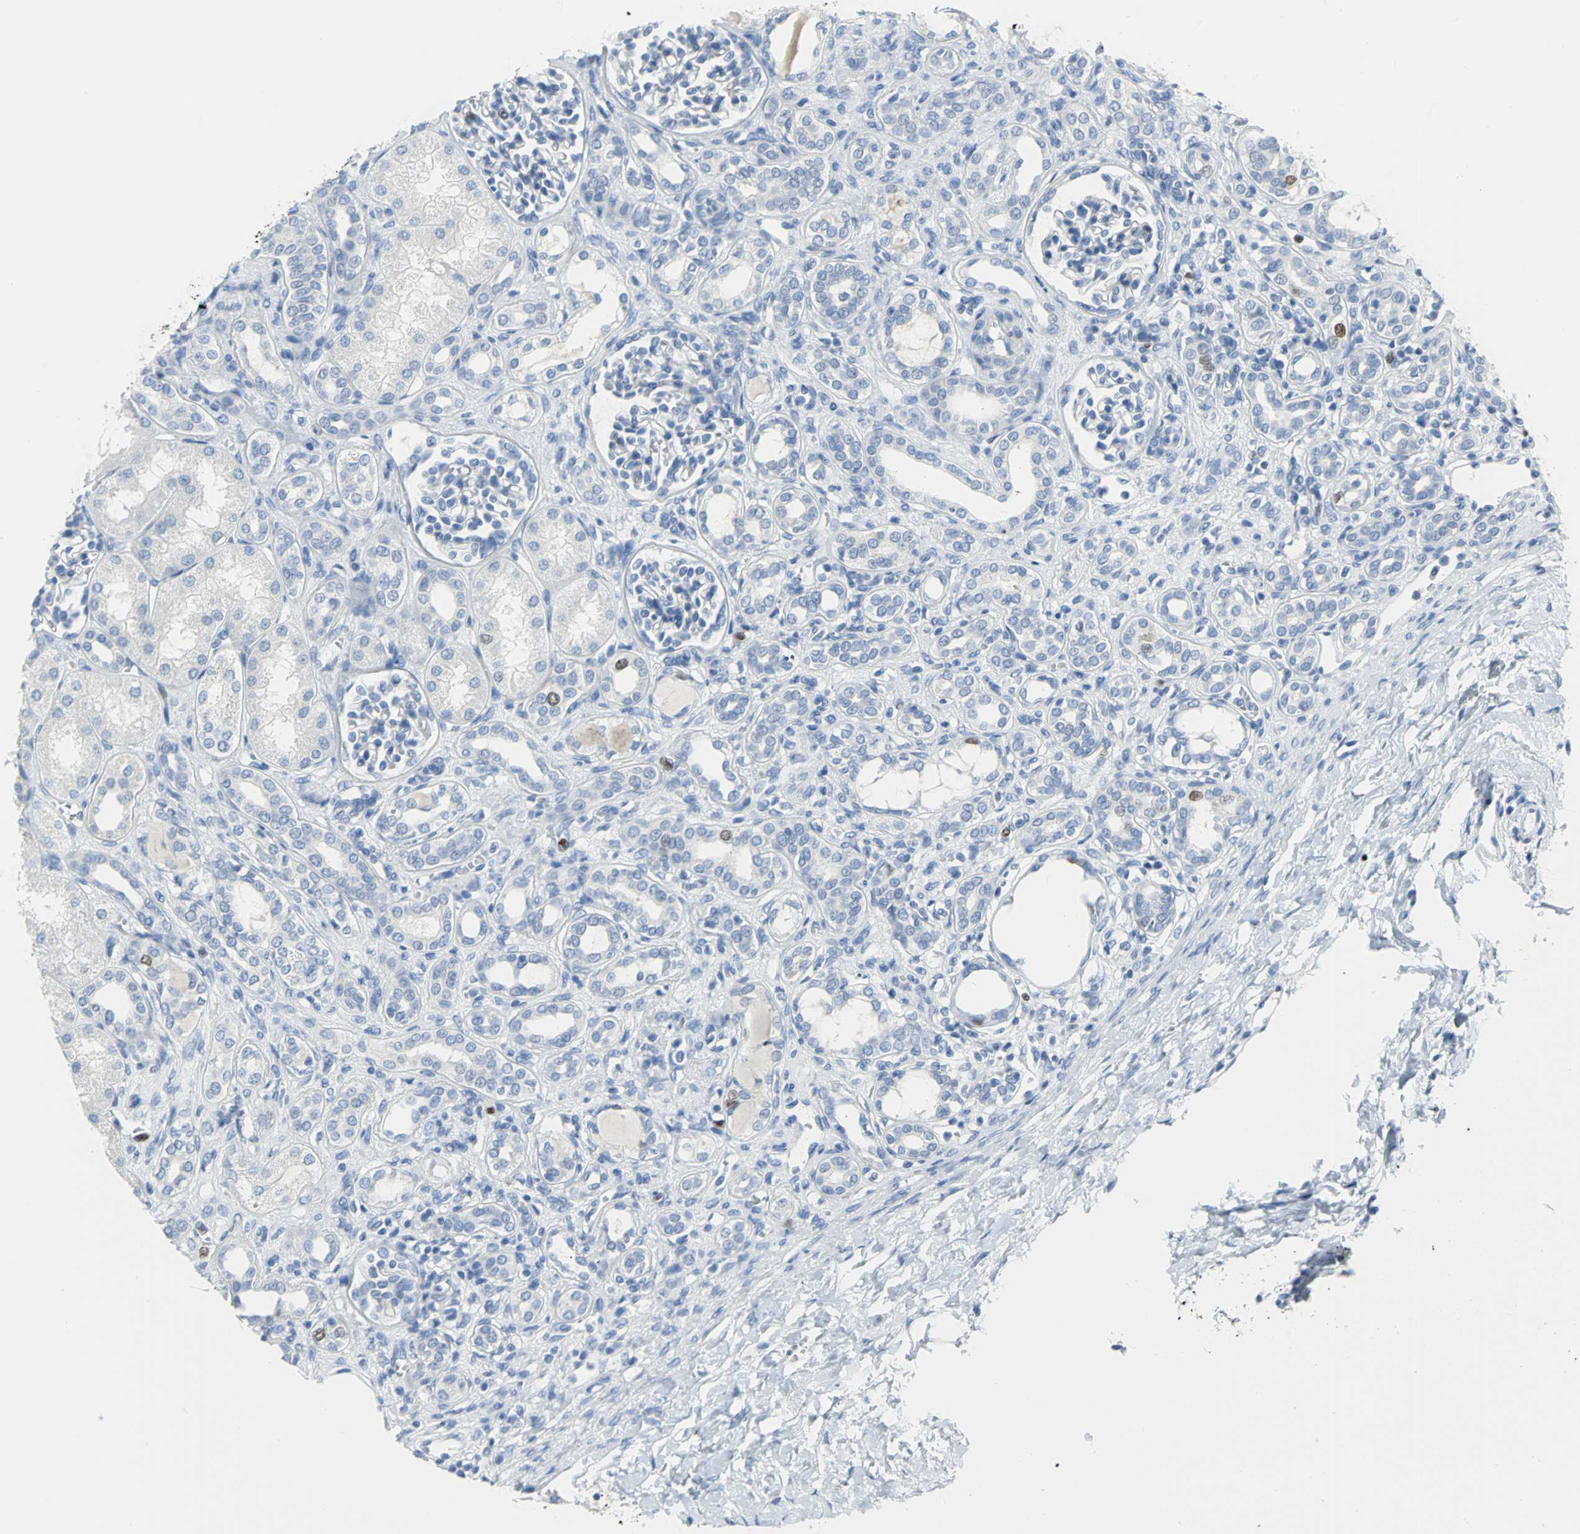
{"staining": {"intensity": "negative", "quantity": "none", "location": "none"}, "tissue": "kidney", "cell_type": "Cells in glomeruli", "image_type": "normal", "snomed": [{"axis": "morphology", "description": "Normal tissue, NOS"}, {"axis": "topography", "description": "Kidney"}], "caption": "Normal kidney was stained to show a protein in brown. There is no significant positivity in cells in glomeruli. (DAB (3,3'-diaminobenzidine) immunohistochemistry, high magnification).", "gene": "MCM3", "patient": {"sex": "male", "age": 7}}